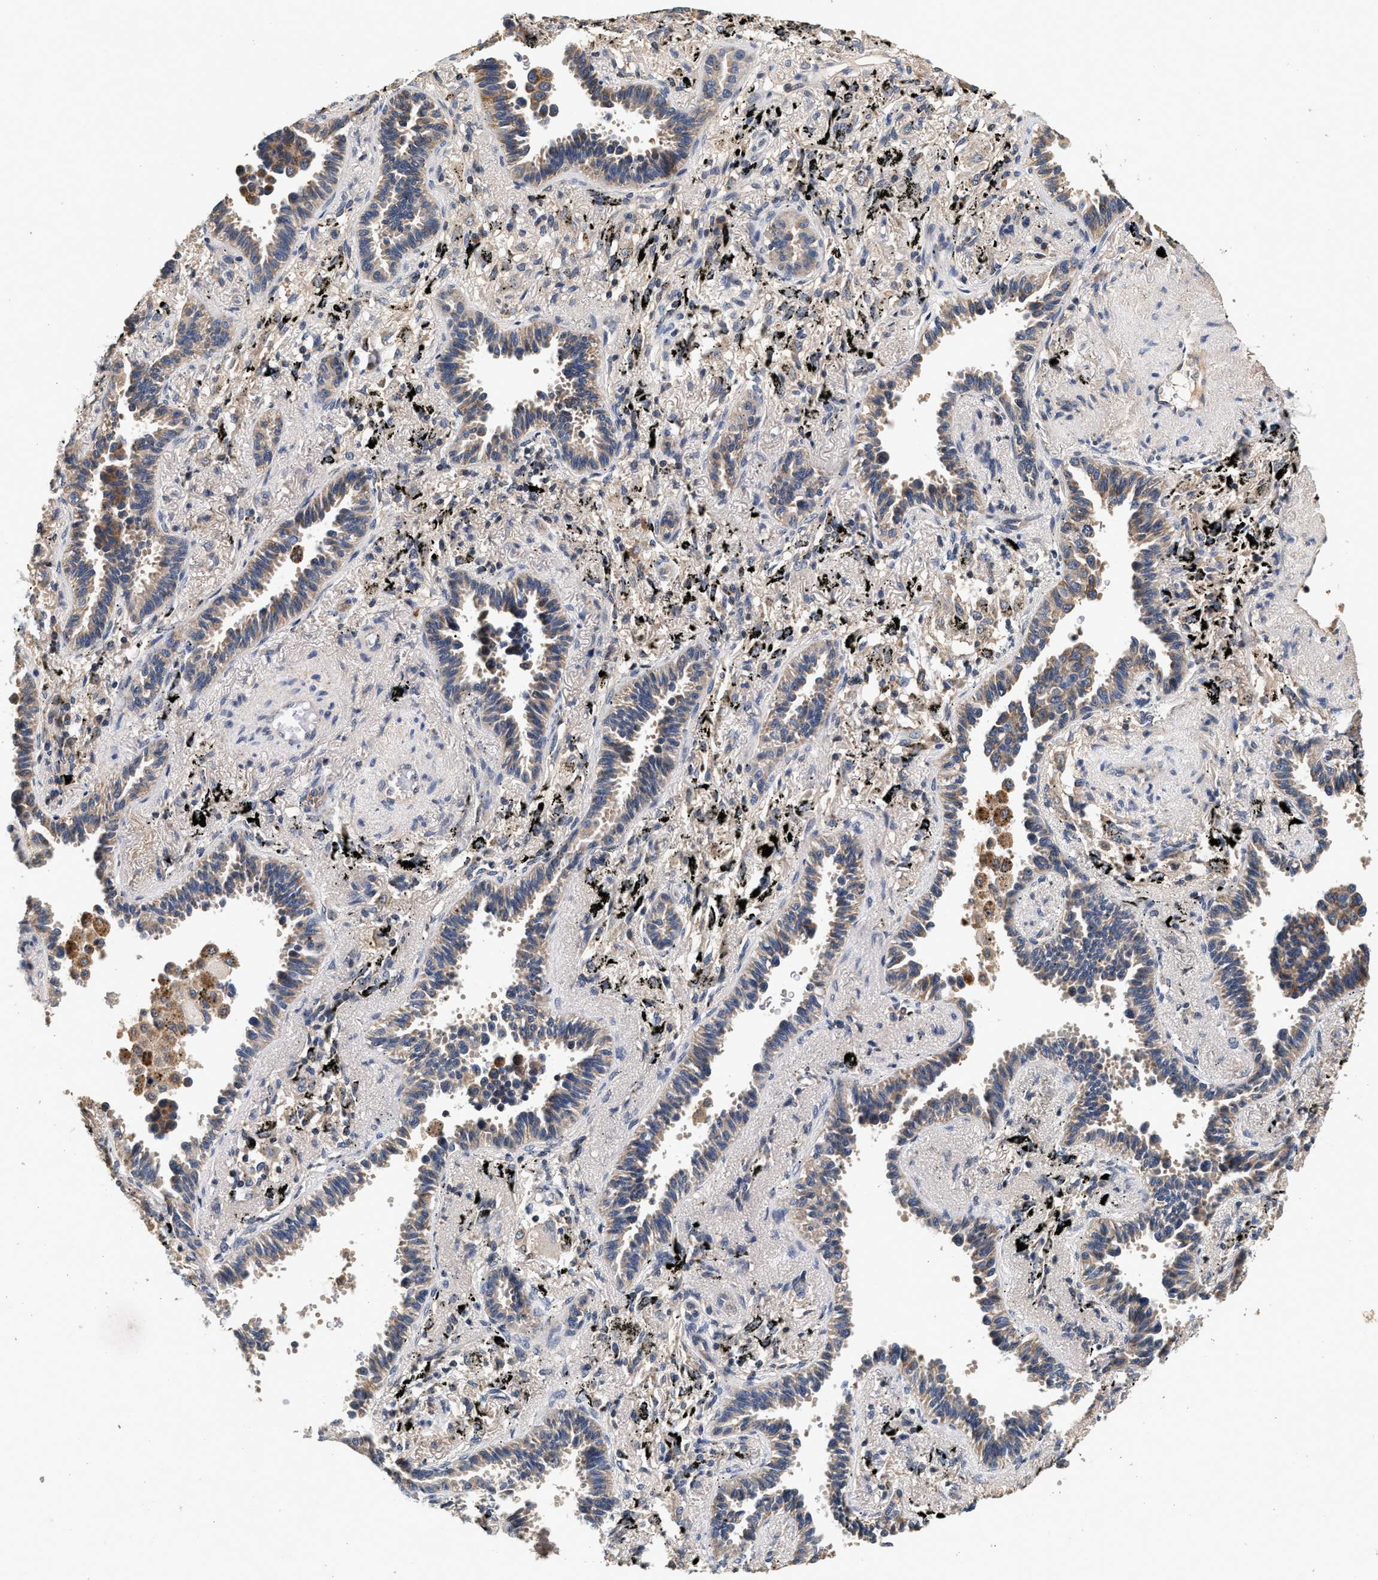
{"staining": {"intensity": "weak", "quantity": "<25%", "location": "cytoplasmic/membranous"}, "tissue": "lung cancer", "cell_type": "Tumor cells", "image_type": "cancer", "snomed": [{"axis": "morphology", "description": "Adenocarcinoma, NOS"}, {"axis": "topography", "description": "Lung"}], "caption": "The immunohistochemistry (IHC) photomicrograph has no significant expression in tumor cells of adenocarcinoma (lung) tissue.", "gene": "PTGR3", "patient": {"sex": "male", "age": 59}}